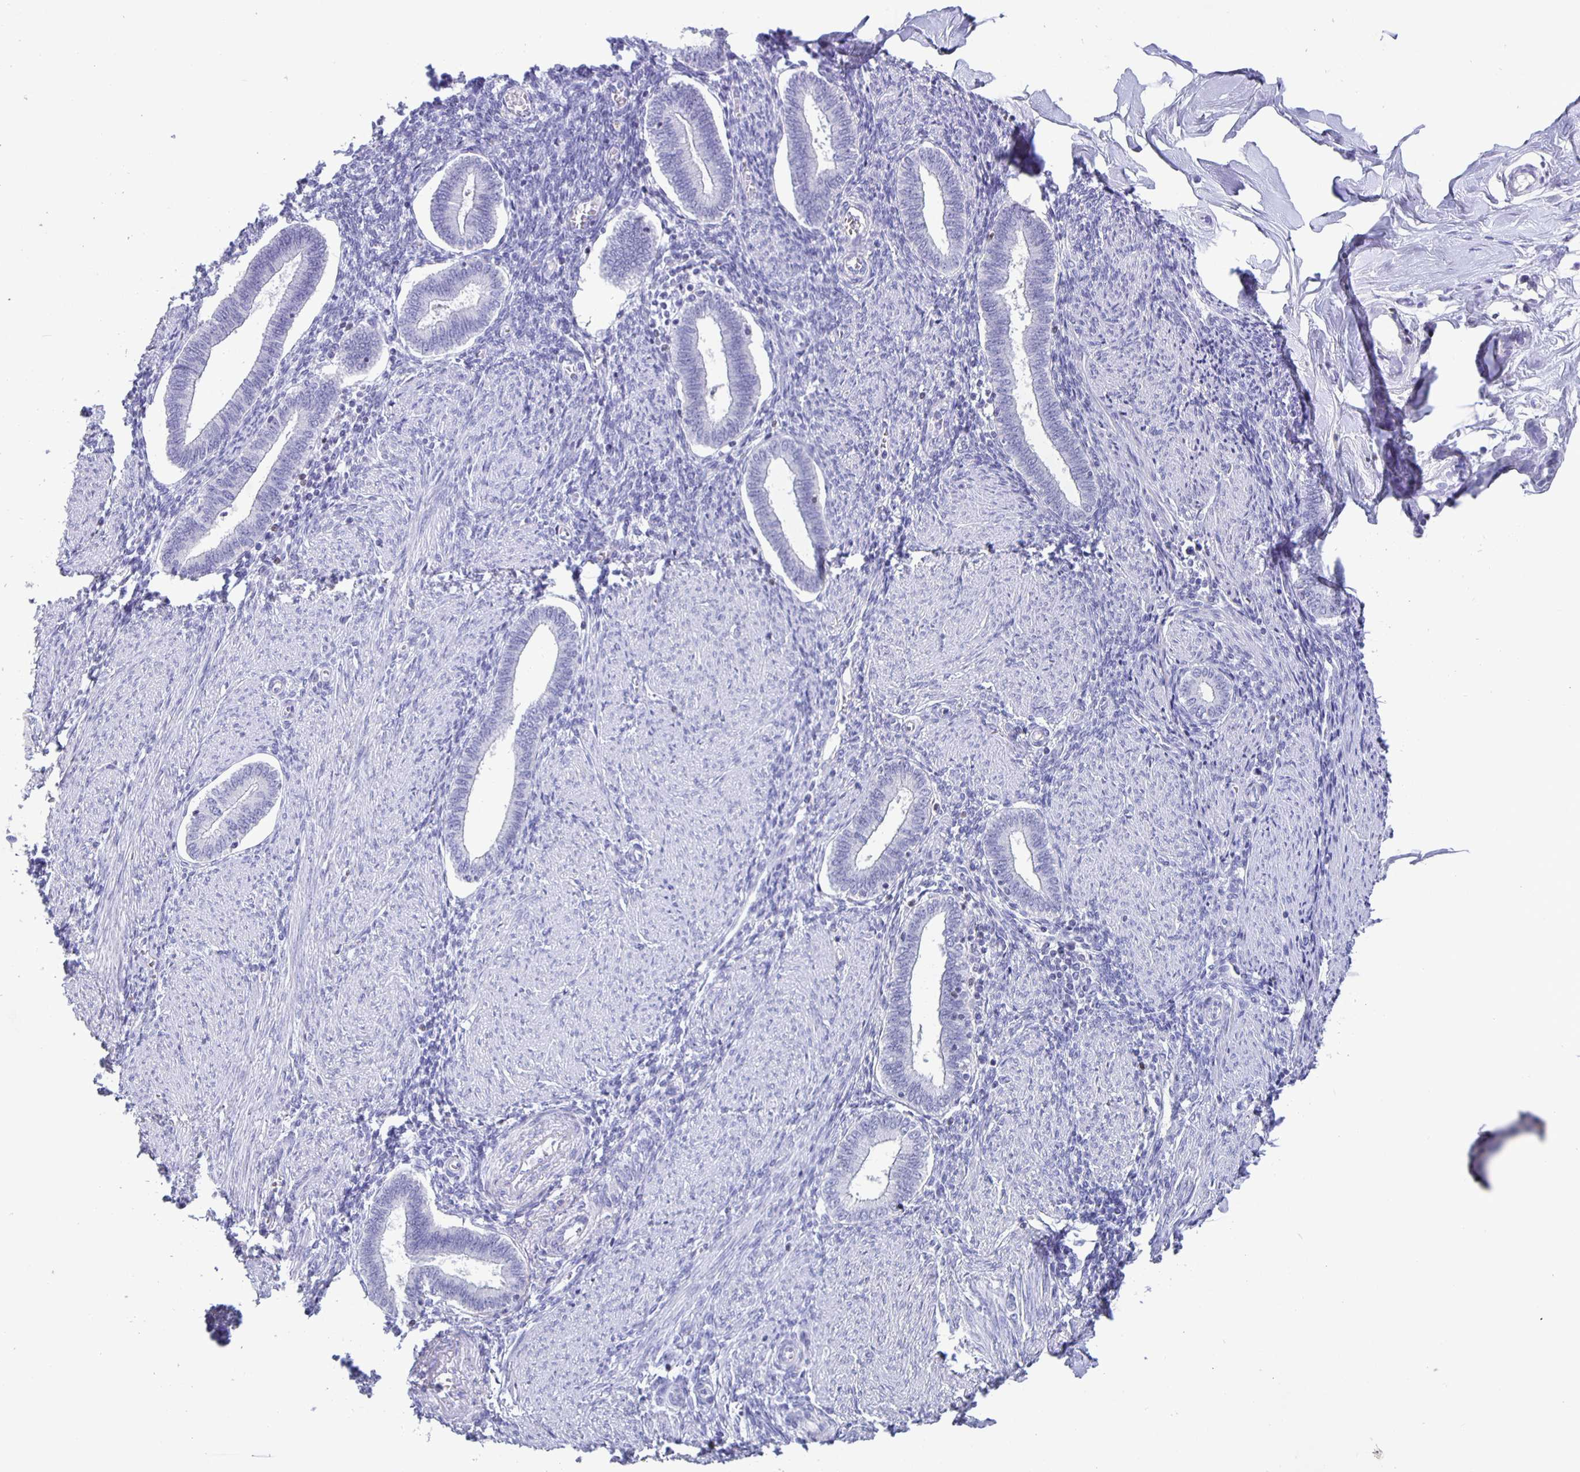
{"staining": {"intensity": "negative", "quantity": "none", "location": "none"}, "tissue": "endometrium", "cell_type": "Cells in endometrial stroma", "image_type": "normal", "snomed": [{"axis": "morphology", "description": "Normal tissue, NOS"}, {"axis": "topography", "description": "Endometrium"}], "caption": "DAB immunohistochemical staining of normal human endometrium reveals no significant expression in cells in endometrial stroma.", "gene": "SATB2", "patient": {"sex": "female", "age": 42}}